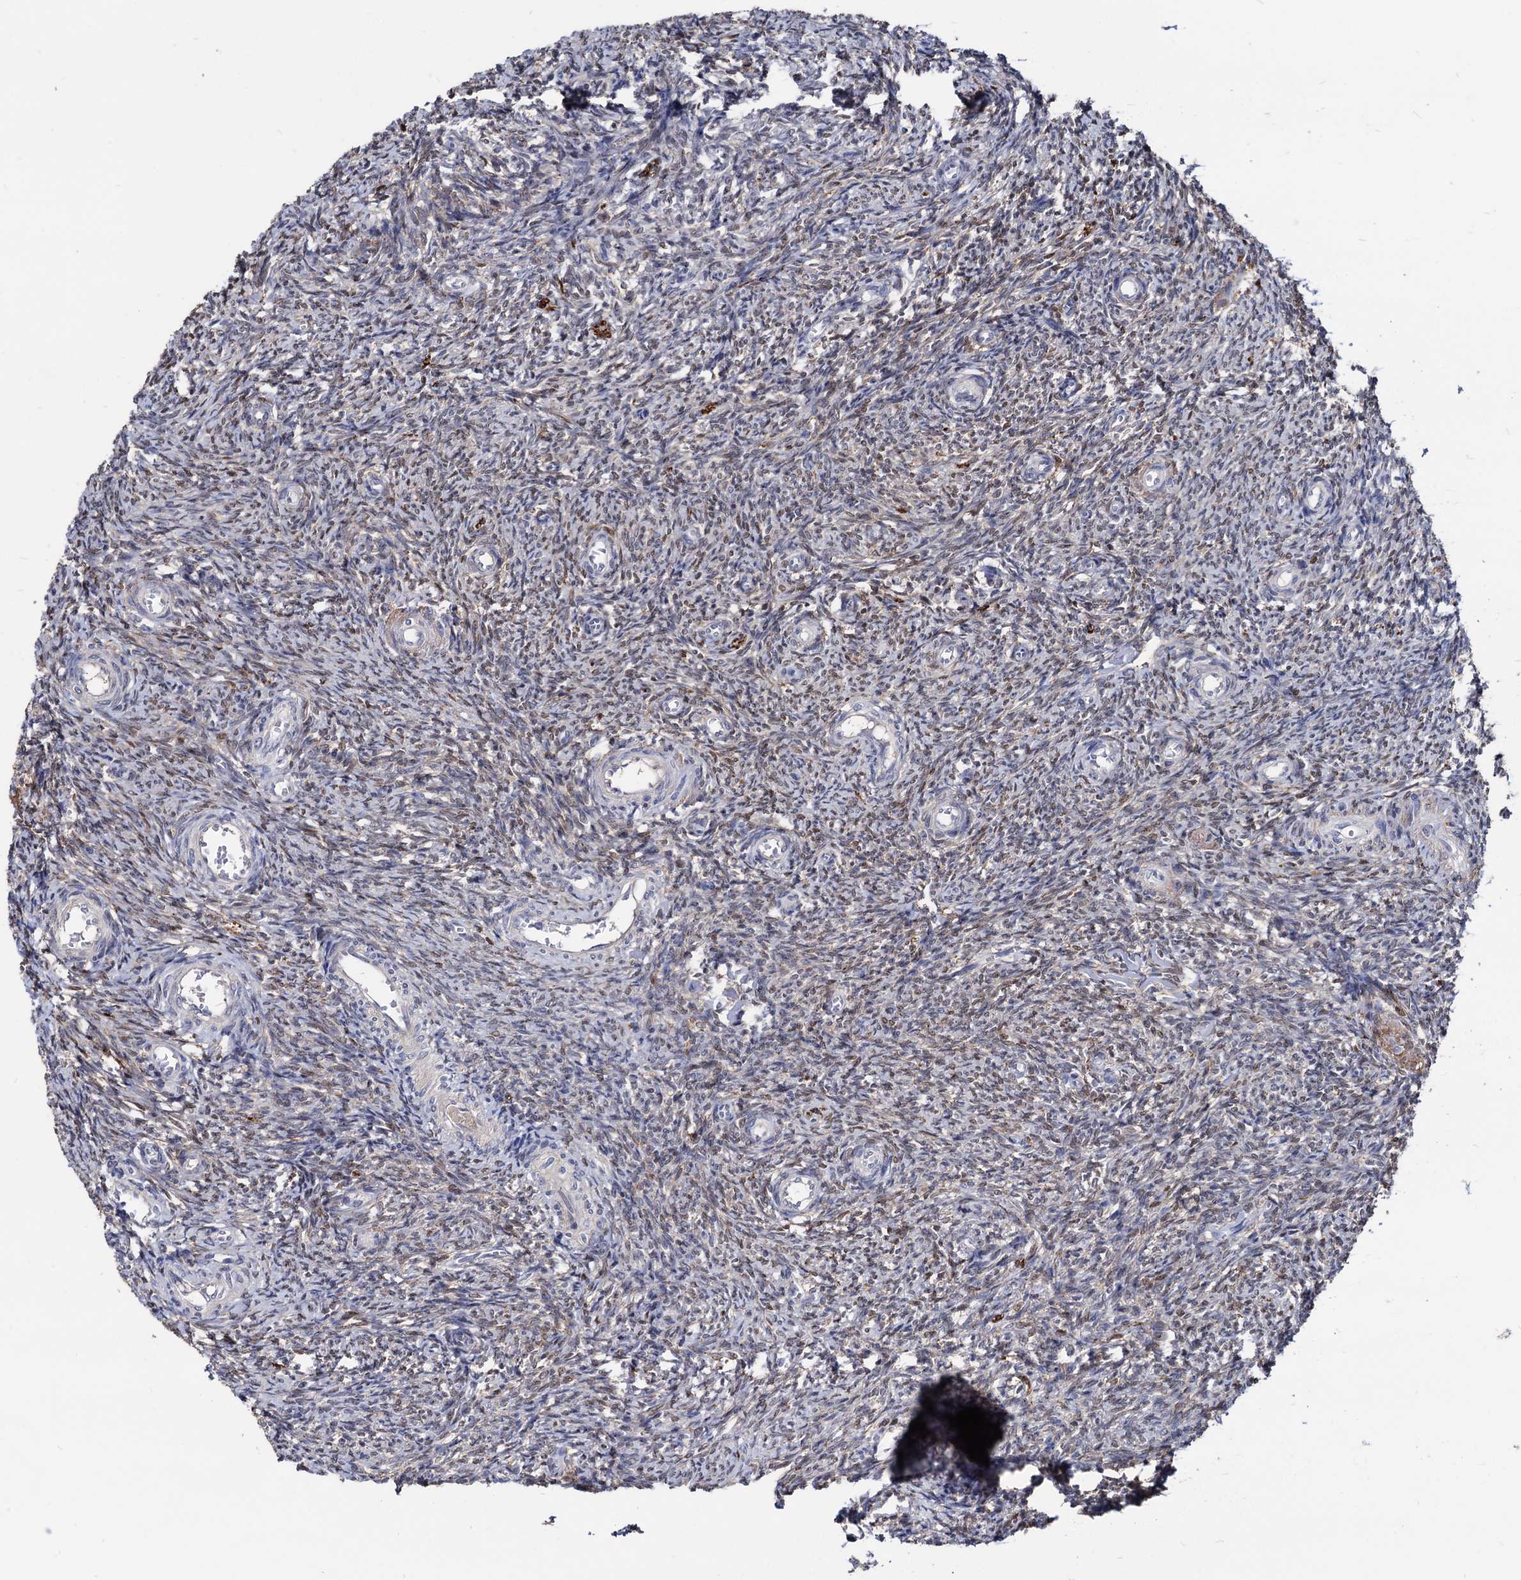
{"staining": {"intensity": "negative", "quantity": "none", "location": "none"}, "tissue": "ovary", "cell_type": "Ovarian stroma cells", "image_type": "normal", "snomed": [{"axis": "morphology", "description": "Normal tissue, NOS"}, {"axis": "topography", "description": "Ovary"}], "caption": "Immunohistochemical staining of unremarkable human ovary reveals no significant expression in ovarian stroma cells. (DAB IHC visualized using brightfield microscopy, high magnification).", "gene": "ESD", "patient": {"sex": "female", "age": 44}}